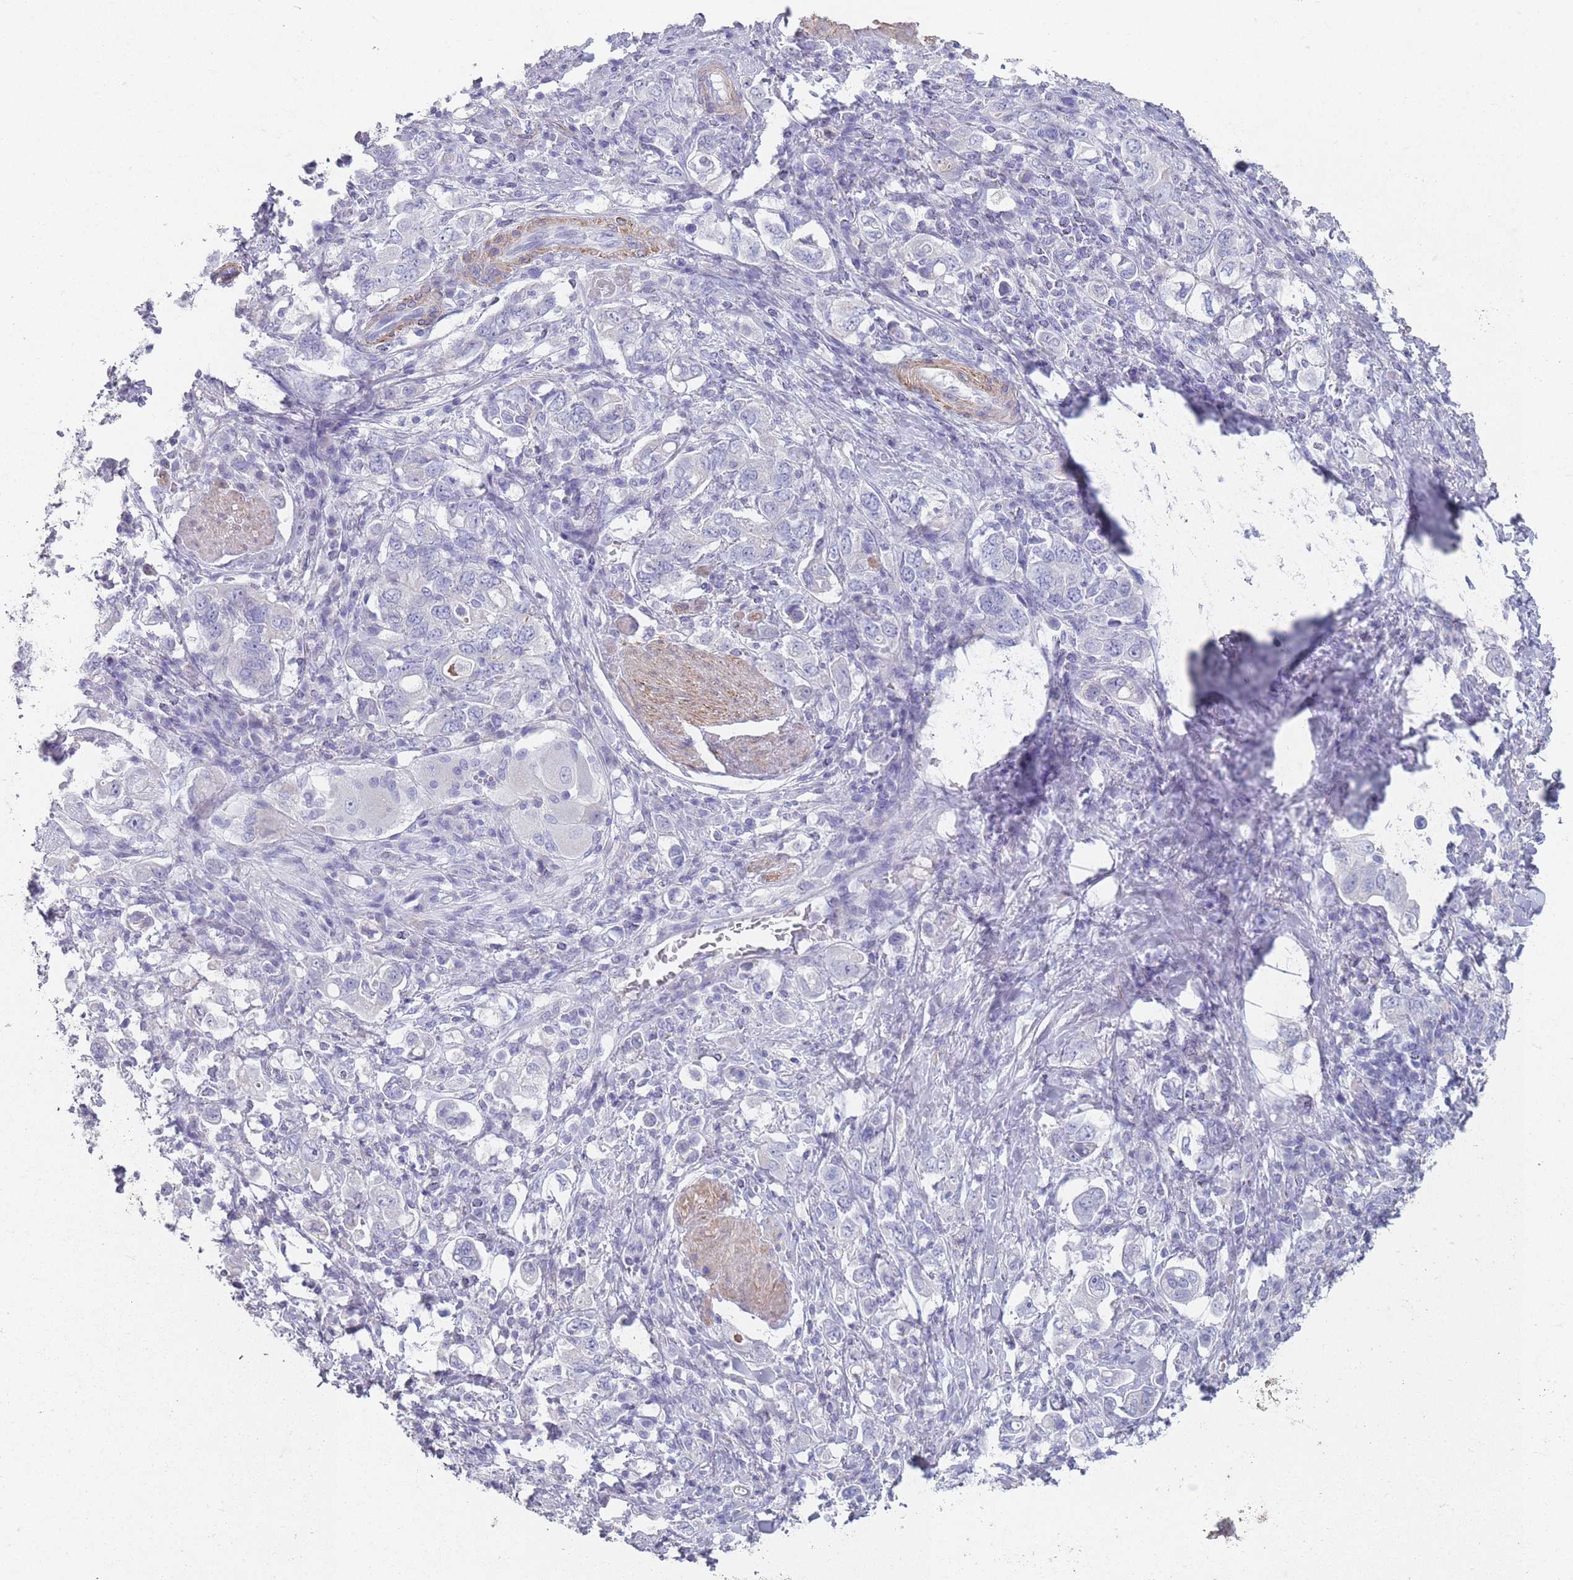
{"staining": {"intensity": "negative", "quantity": "none", "location": "none"}, "tissue": "stomach cancer", "cell_type": "Tumor cells", "image_type": "cancer", "snomed": [{"axis": "morphology", "description": "Adenocarcinoma, NOS"}, {"axis": "topography", "description": "Stomach, upper"}, {"axis": "topography", "description": "Stomach"}], "caption": "Stomach adenocarcinoma stained for a protein using immunohistochemistry (IHC) shows no staining tumor cells.", "gene": "RHBG", "patient": {"sex": "male", "age": 62}}